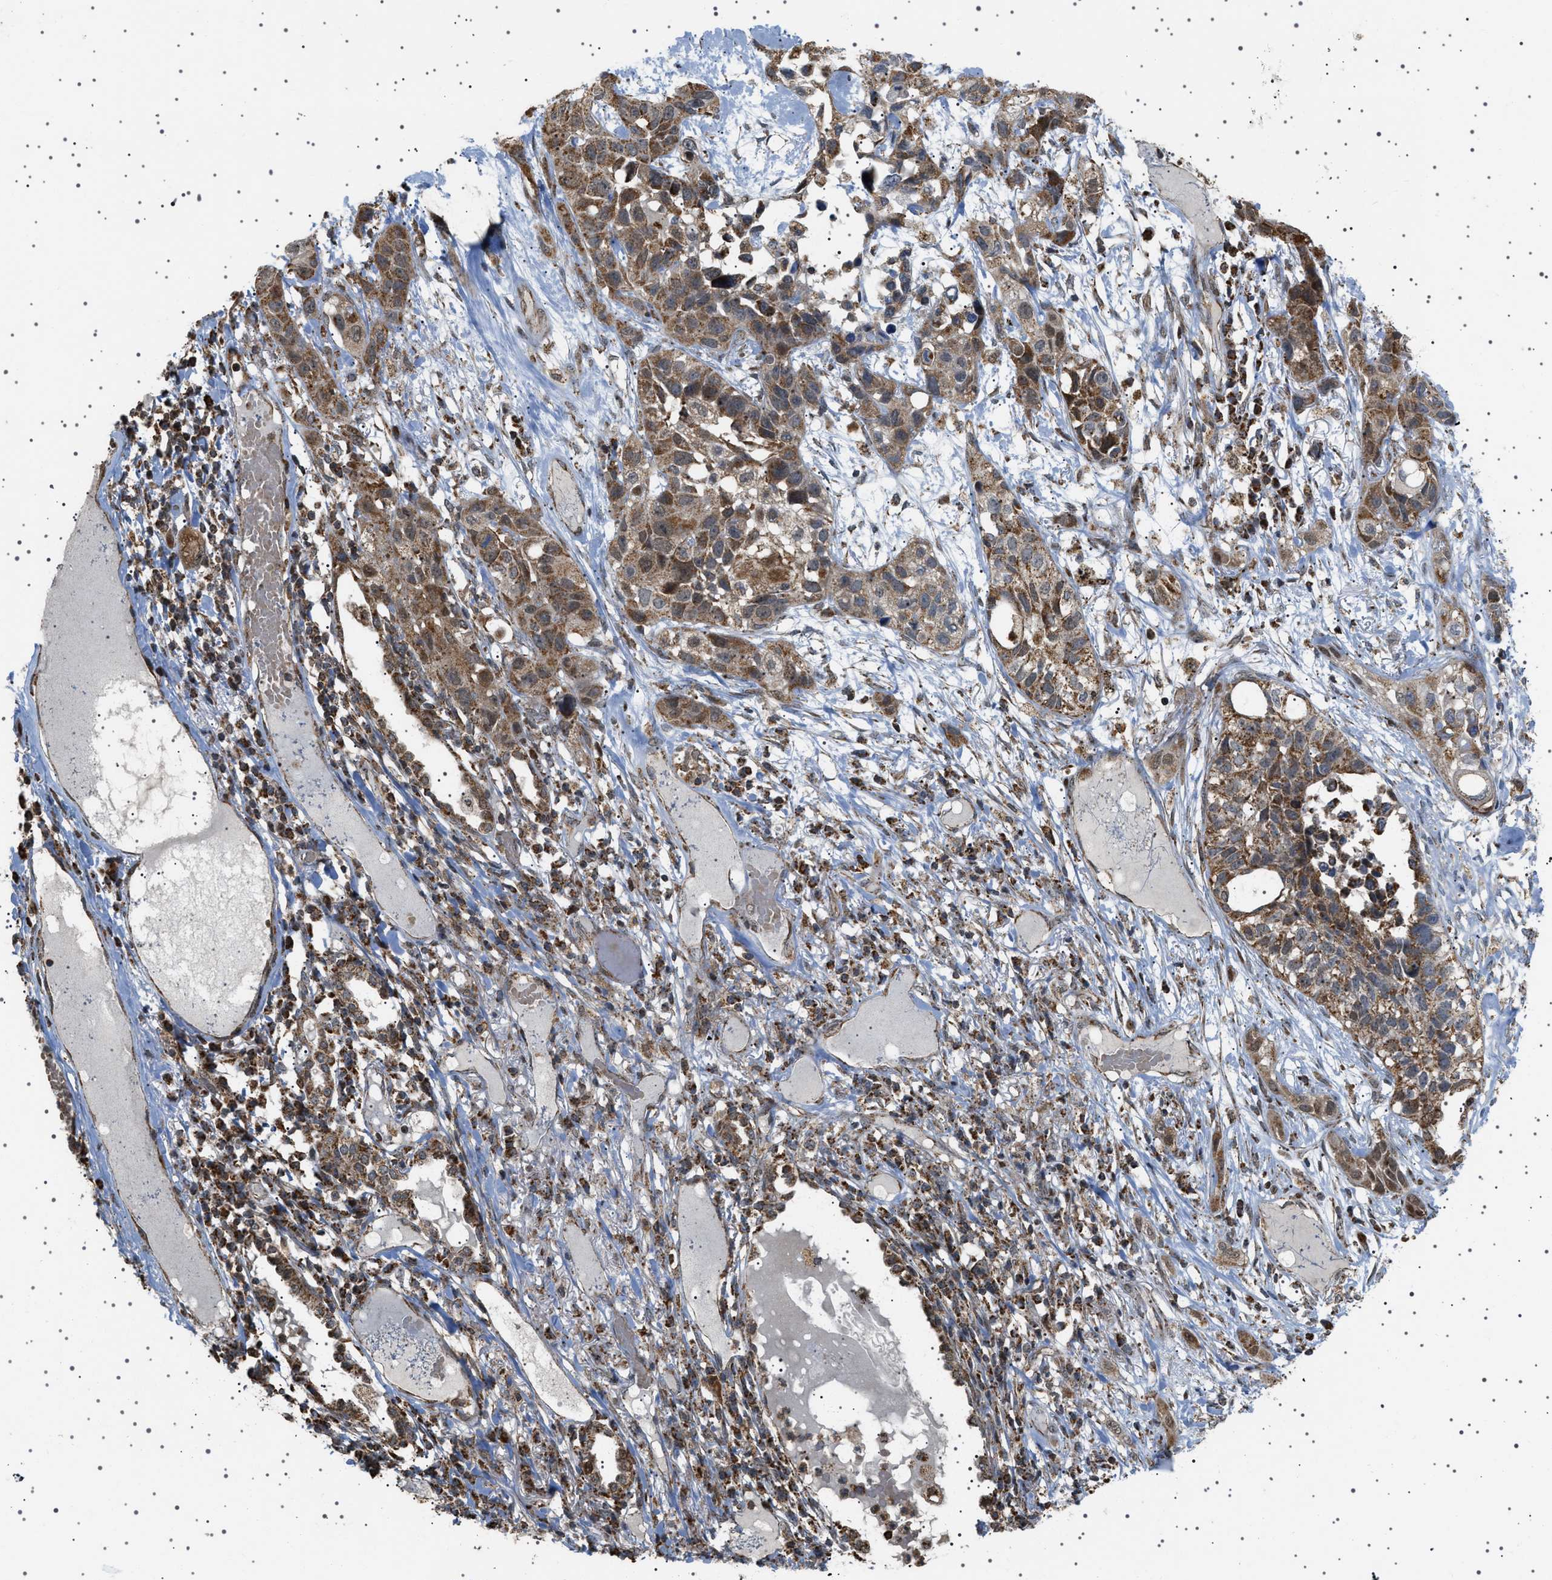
{"staining": {"intensity": "moderate", "quantity": ">75%", "location": "cytoplasmic/membranous"}, "tissue": "lung cancer", "cell_type": "Tumor cells", "image_type": "cancer", "snomed": [{"axis": "morphology", "description": "Squamous cell carcinoma, NOS"}, {"axis": "topography", "description": "Lung"}], "caption": "The photomicrograph exhibits immunohistochemical staining of lung cancer (squamous cell carcinoma). There is moderate cytoplasmic/membranous positivity is appreciated in approximately >75% of tumor cells.", "gene": "MELK", "patient": {"sex": "male", "age": 71}}